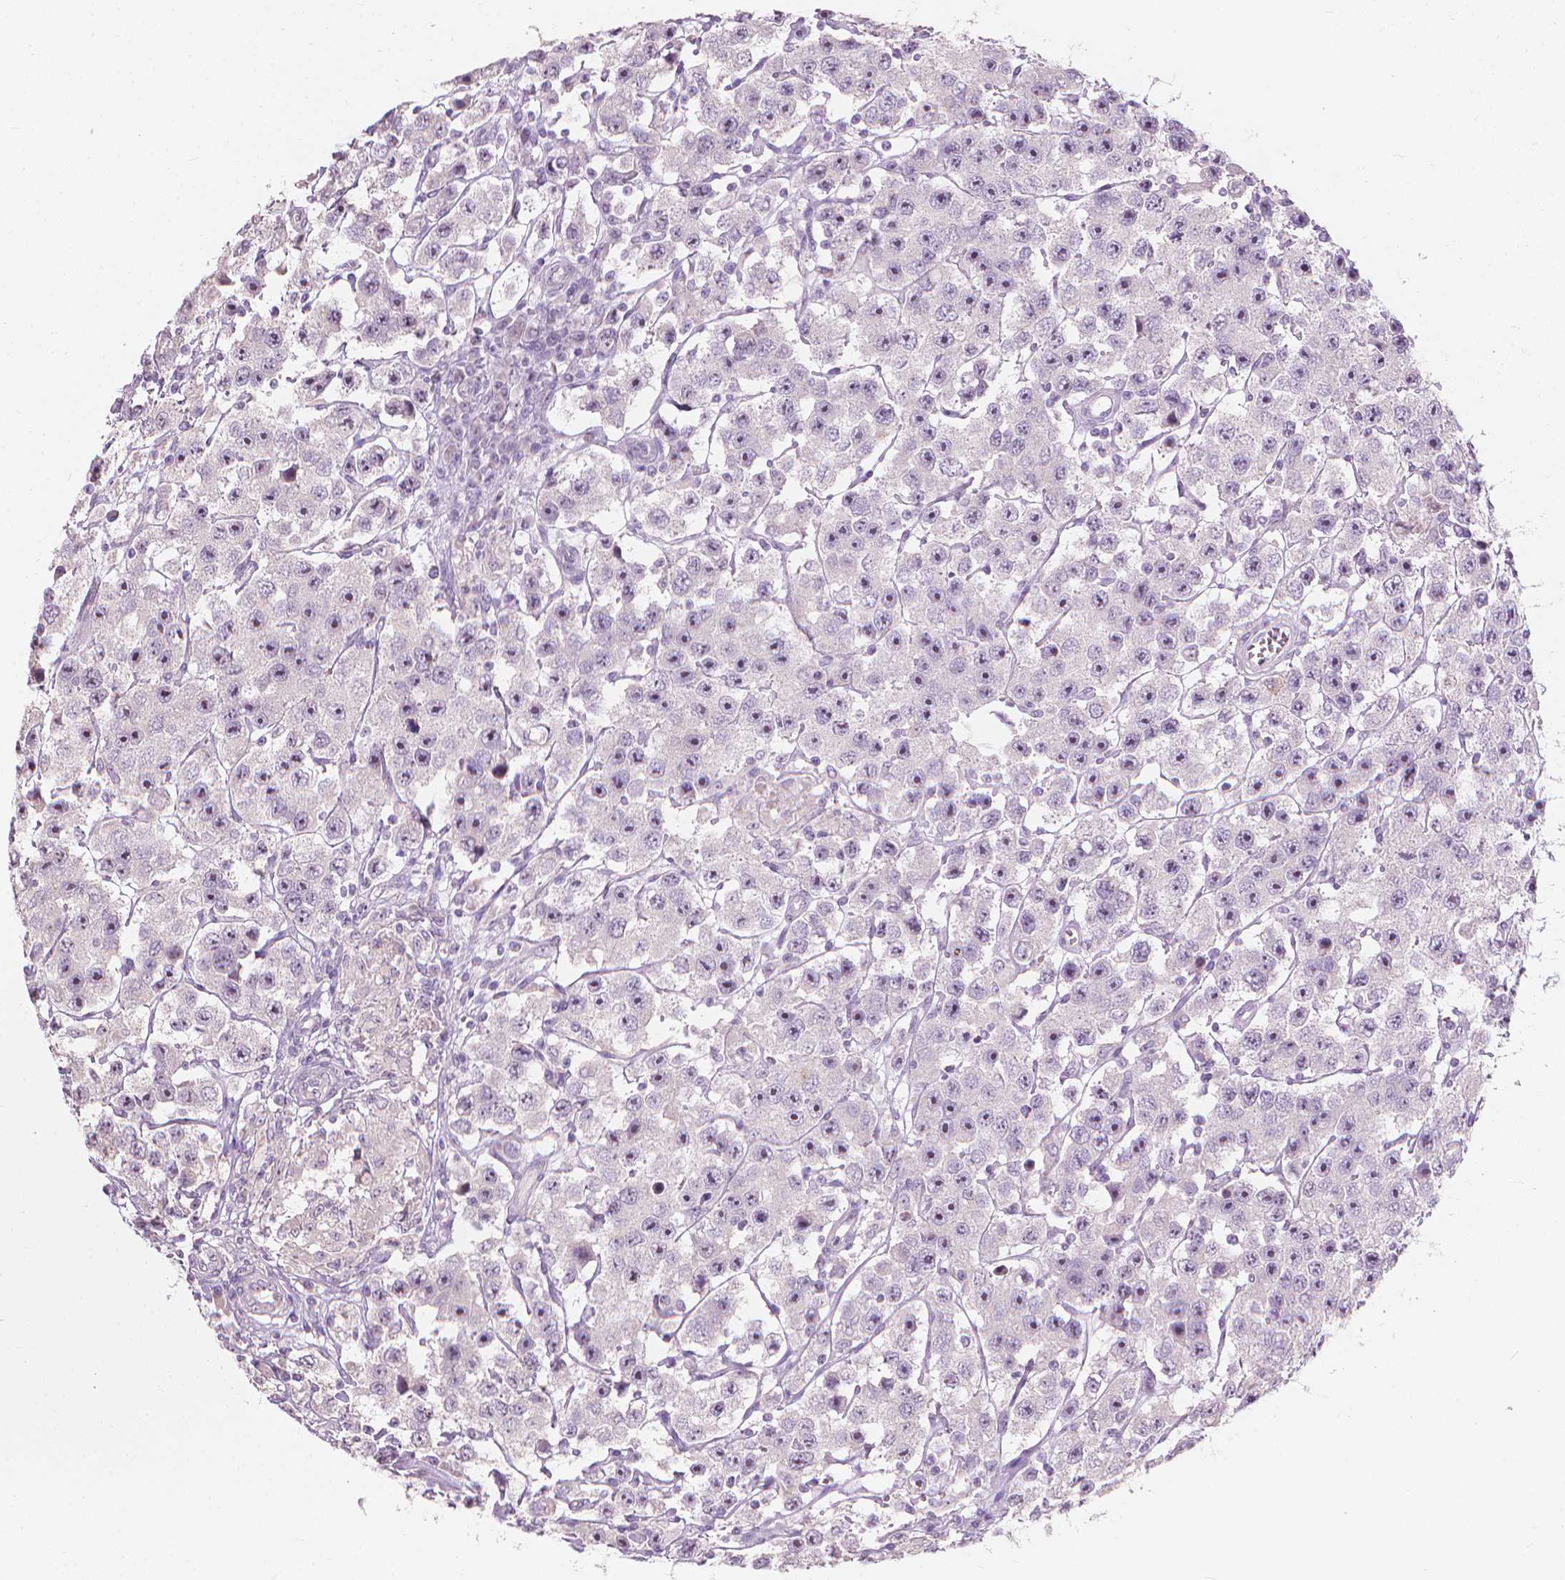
{"staining": {"intensity": "negative", "quantity": "none", "location": "none"}, "tissue": "testis cancer", "cell_type": "Tumor cells", "image_type": "cancer", "snomed": [{"axis": "morphology", "description": "Seminoma, NOS"}, {"axis": "topography", "description": "Testis"}], "caption": "An image of human testis cancer (seminoma) is negative for staining in tumor cells. (DAB IHC, high magnification).", "gene": "GPRC5A", "patient": {"sex": "male", "age": 45}}